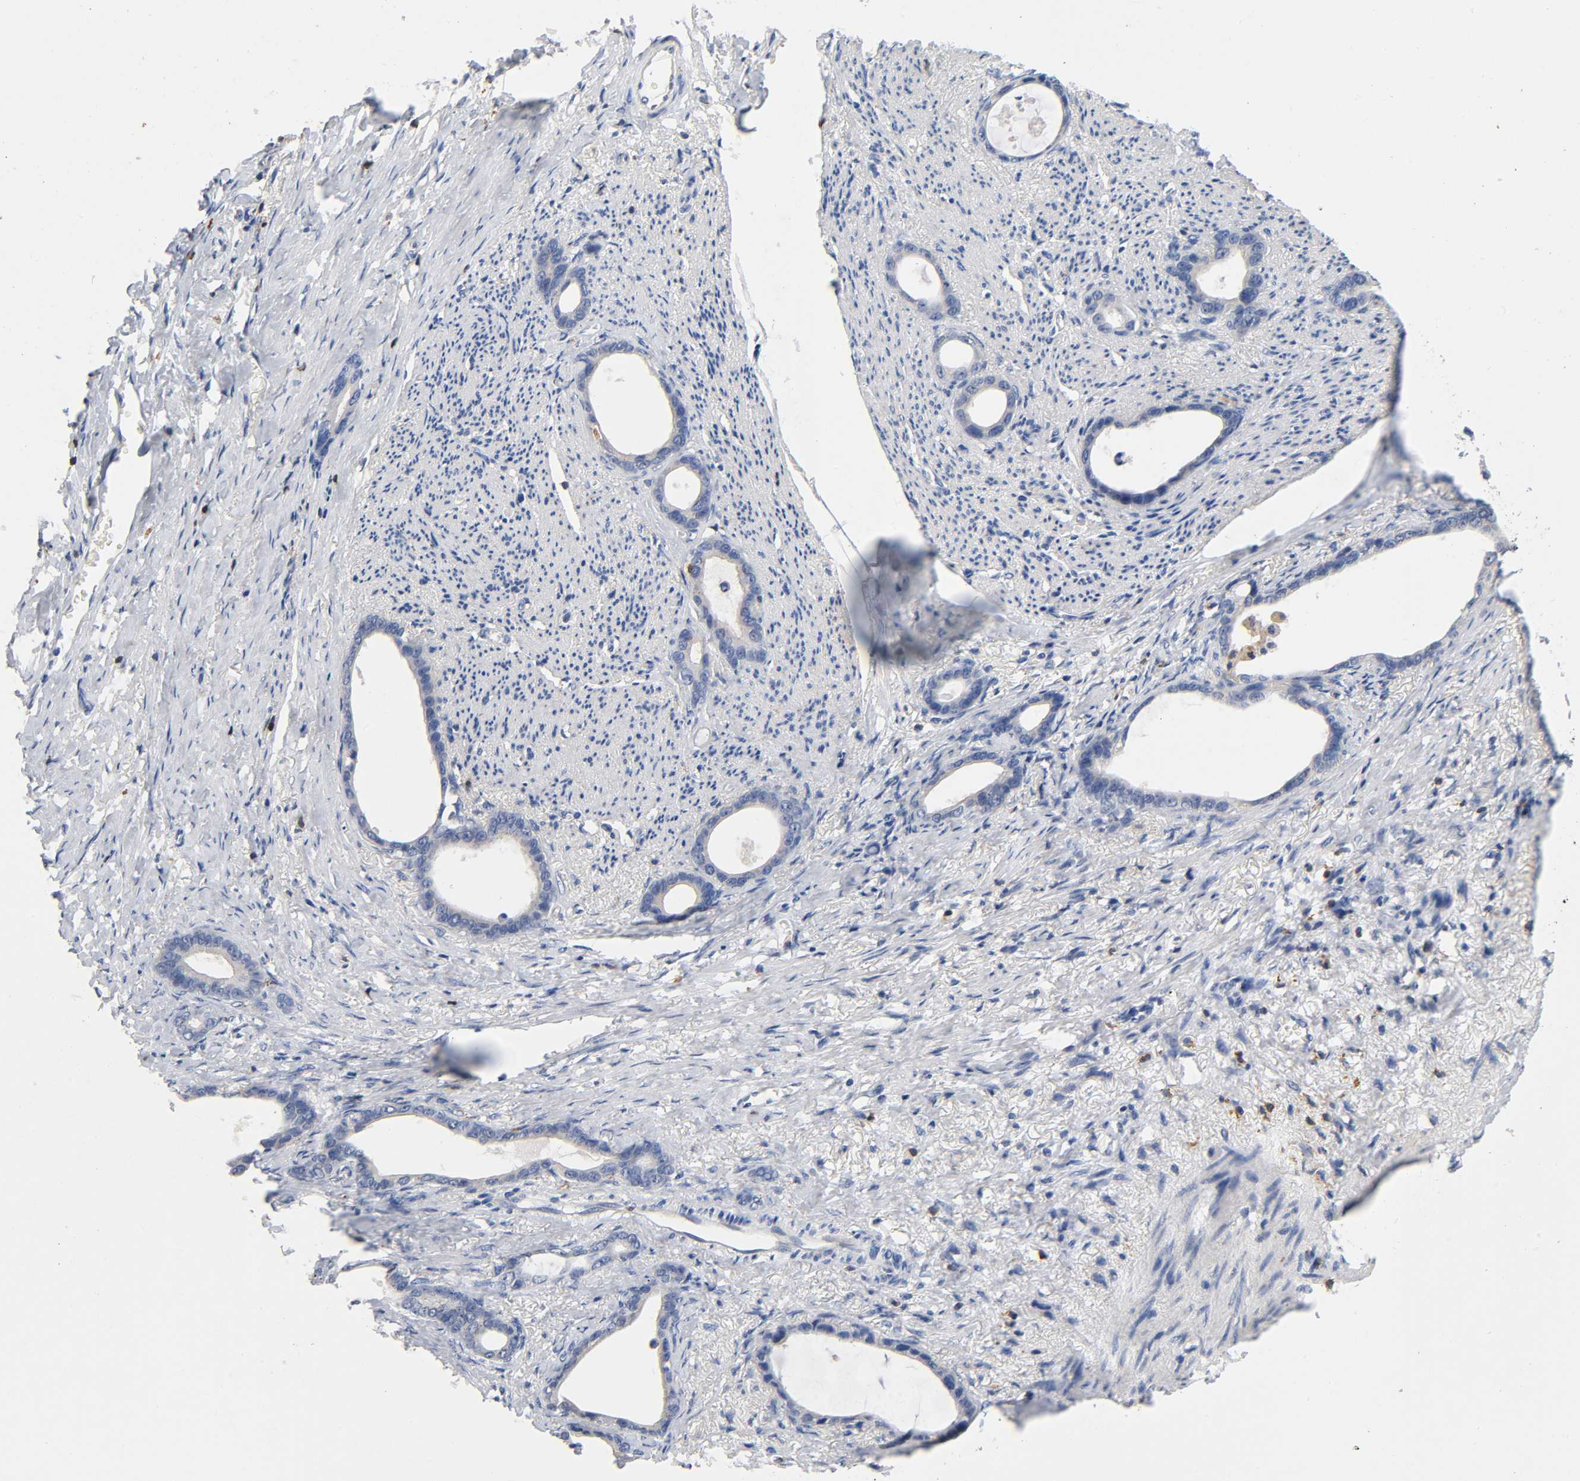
{"staining": {"intensity": "negative", "quantity": "none", "location": "none"}, "tissue": "stomach cancer", "cell_type": "Tumor cells", "image_type": "cancer", "snomed": [{"axis": "morphology", "description": "Adenocarcinoma, NOS"}, {"axis": "topography", "description": "Stomach"}], "caption": "Tumor cells are negative for protein expression in human adenocarcinoma (stomach).", "gene": "UCKL1", "patient": {"sex": "female", "age": 75}}